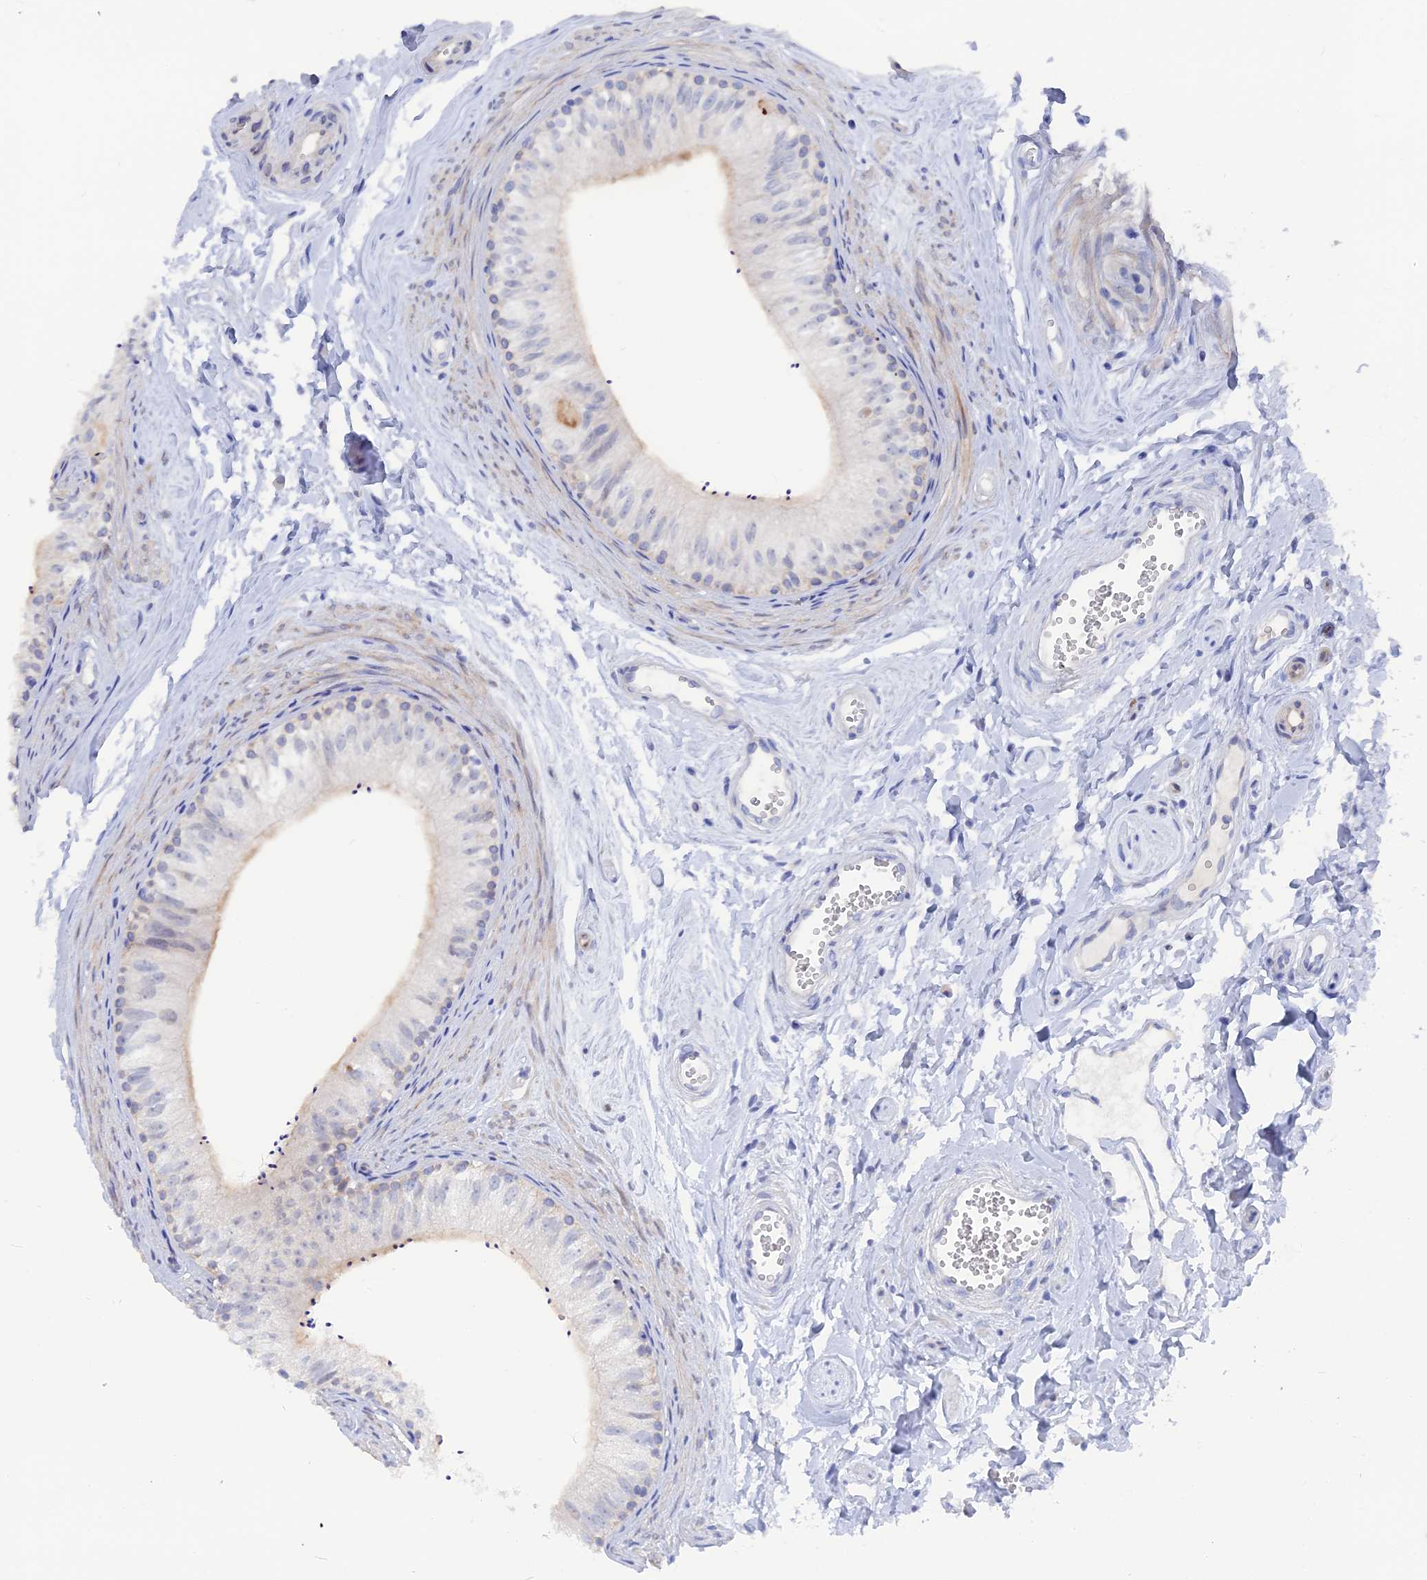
{"staining": {"intensity": "moderate", "quantity": "25%-75%", "location": "cytoplasmic/membranous"}, "tissue": "epididymis", "cell_type": "Glandular cells", "image_type": "normal", "snomed": [{"axis": "morphology", "description": "Normal tissue, NOS"}, {"axis": "topography", "description": "Epididymis"}], "caption": "Epididymis was stained to show a protein in brown. There is medium levels of moderate cytoplasmic/membranous positivity in about 25%-75% of glandular cells. The staining was performed using DAB to visualize the protein expression in brown, while the nuclei were stained in blue with hematoxylin (Magnification: 20x).", "gene": "DACT3", "patient": {"sex": "male", "age": 56}}